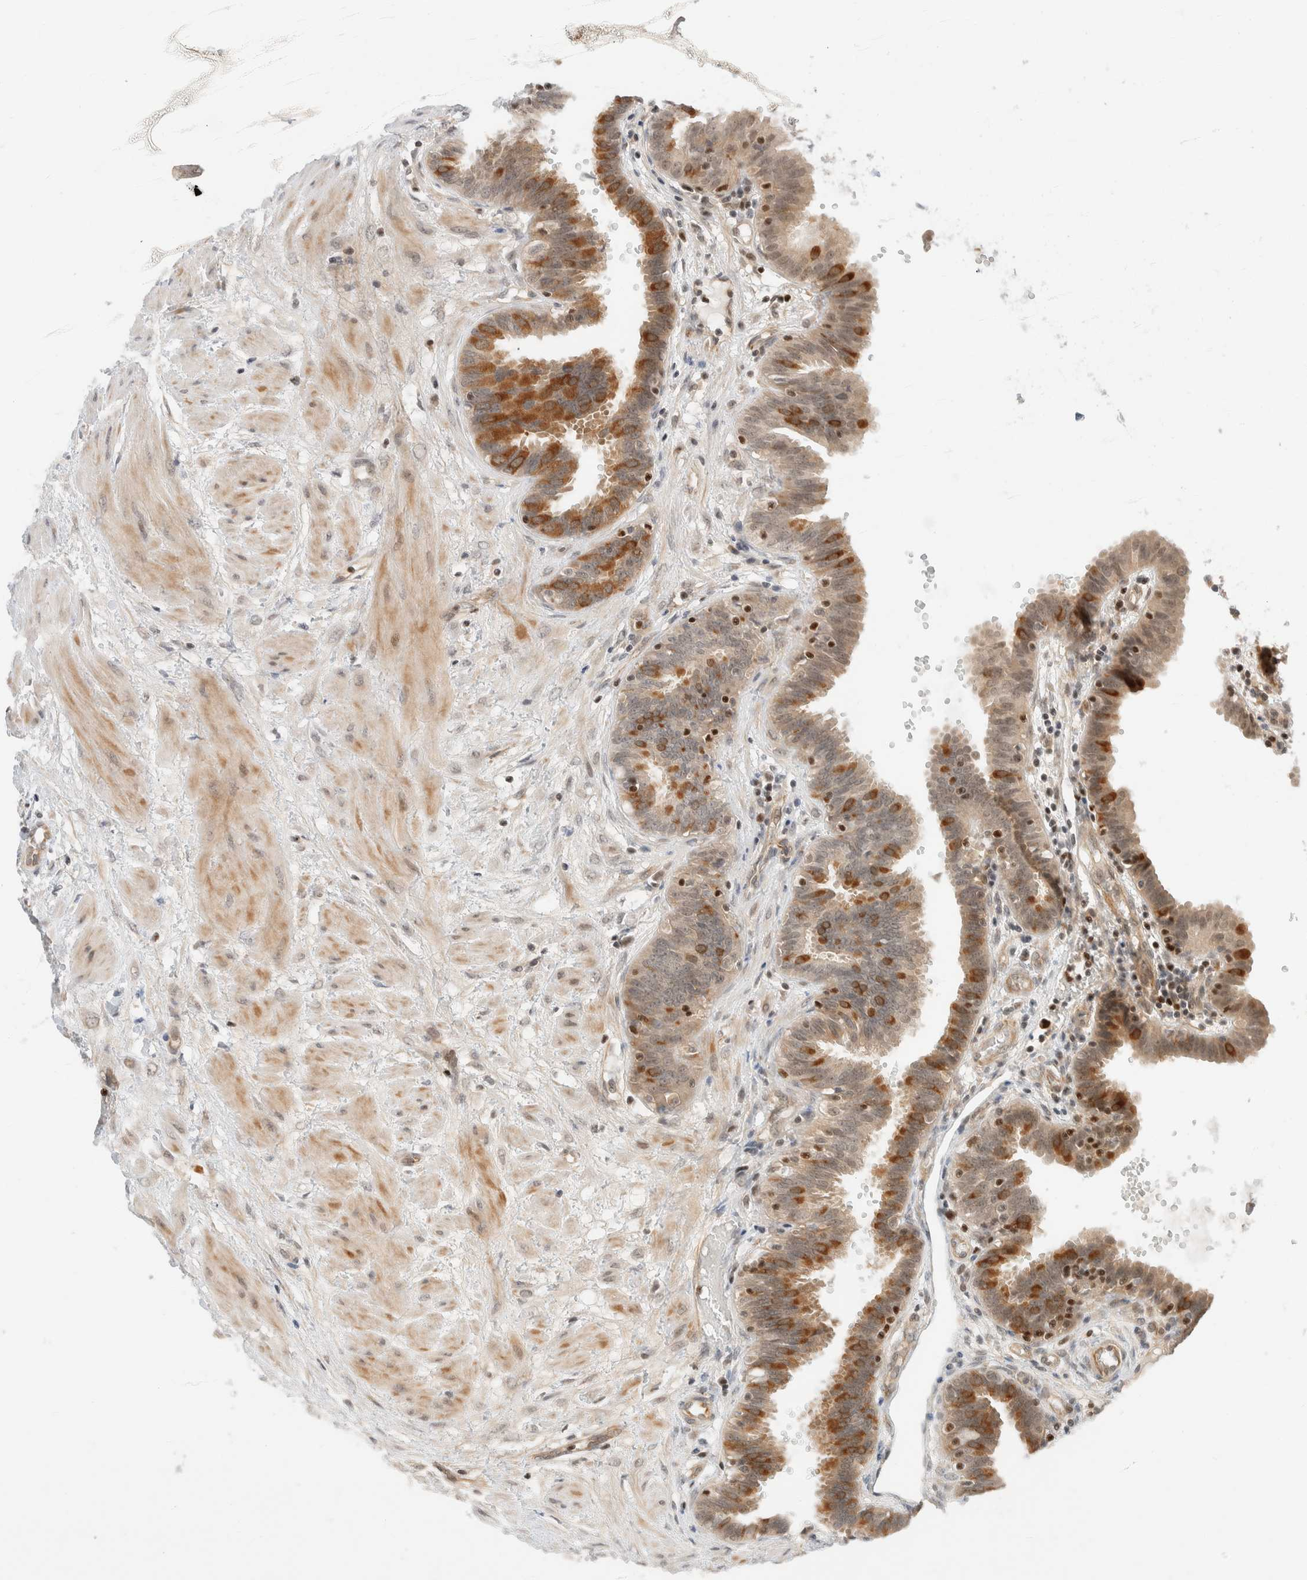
{"staining": {"intensity": "moderate", "quantity": ">75%", "location": "cytoplasmic/membranous"}, "tissue": "fallopian tube", "cell_type": "Glandular cells", "image_type": "normal", "snomed": [{"axis": "morphology", "description": "Normal tissue, NOS"}, {"axis": "topography", "description": "Fallopian tube"}, {"axis": "topography", "description": "Placenta"}], "caption": "IHC (DAB) staining of benign human fallopian tube demonstrates moderate cytoplasmic/membranous protein positivity in about >75% of glandular cells. Using DAB (3,3'-diaminobenzidine) (brown) and hematoxylin (blue) stains, captured at high magnification using brightfield microscopy.", "gene": "C8orf76", "patient": {"sex": "female", "age": 32}}